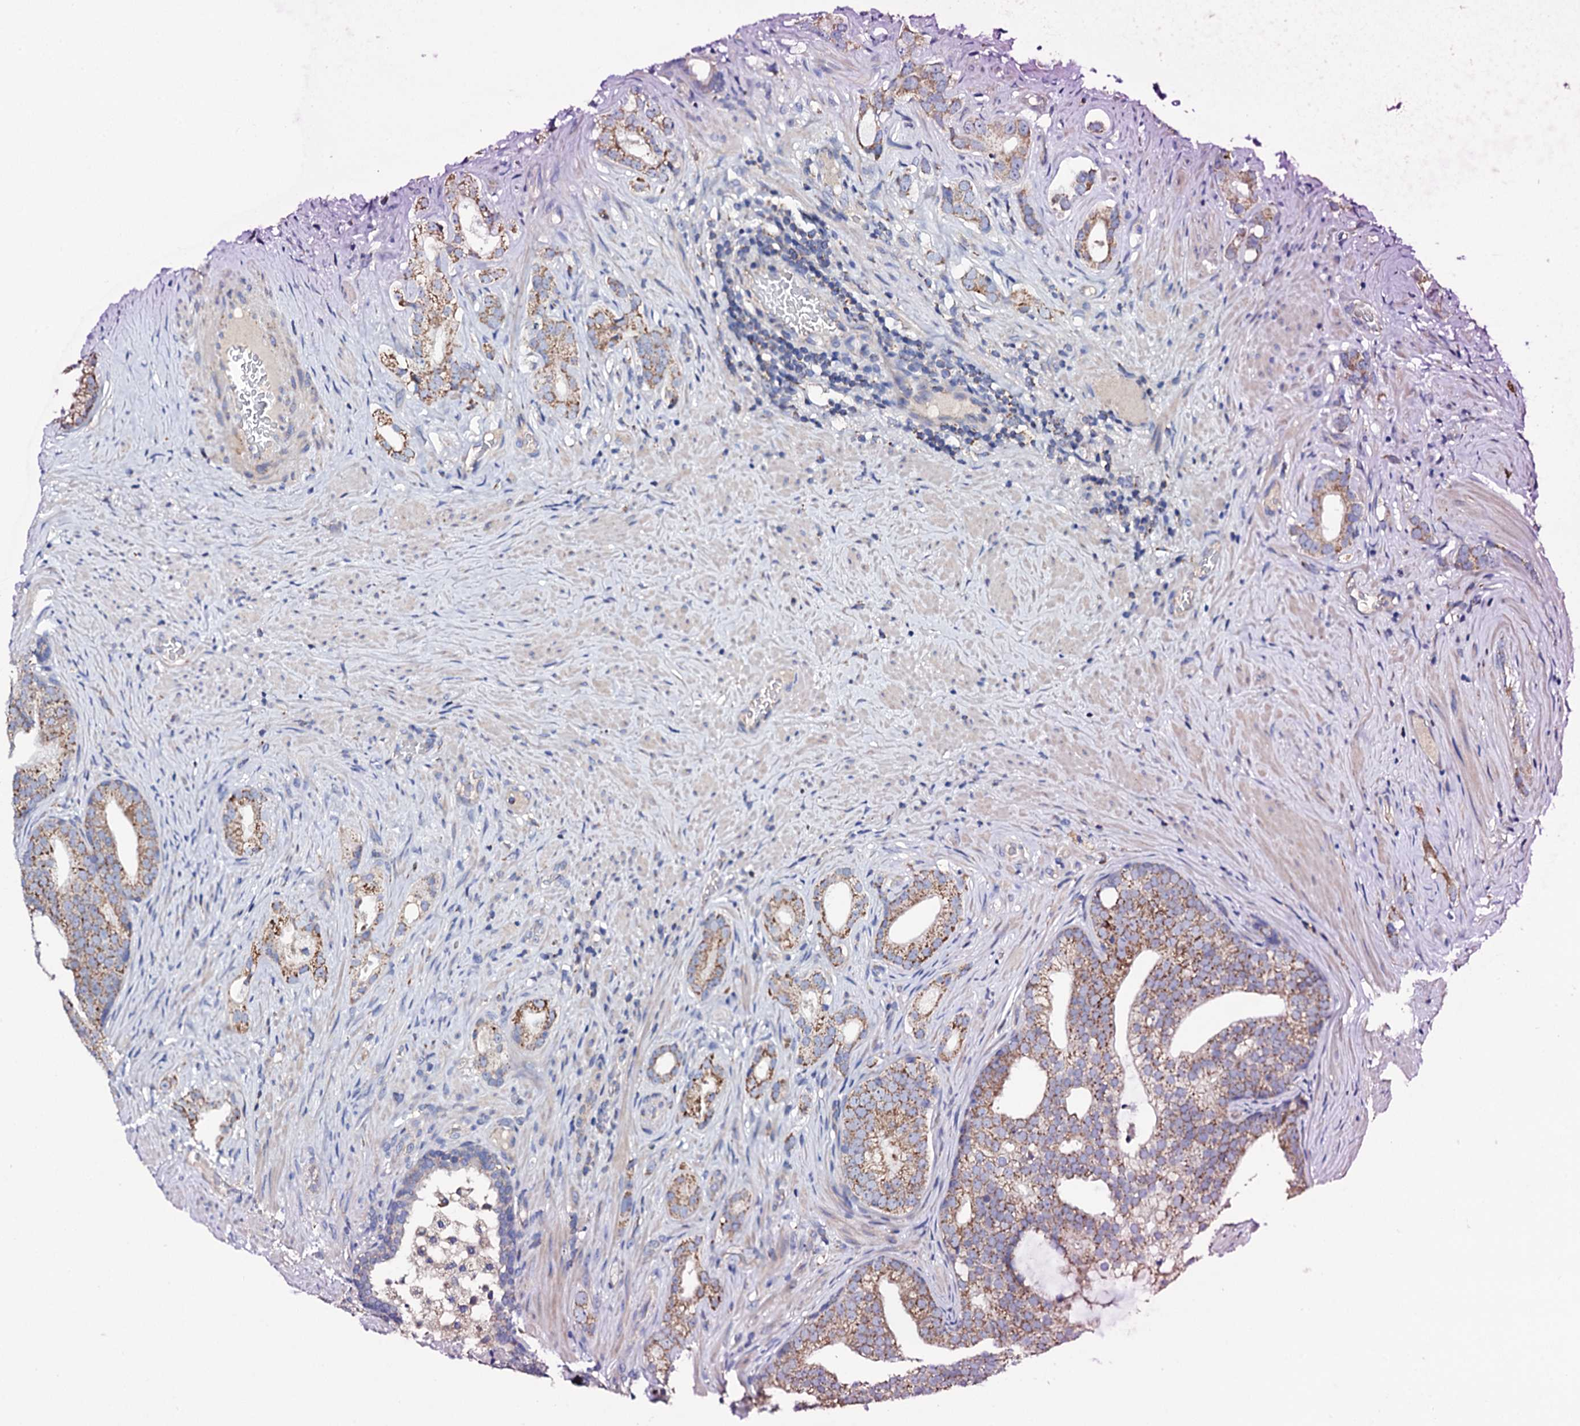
{"staining": {"intensity": "moderate", "quantity": ">75%", "location": "cytoplasmic/membranous"}, "tissue": "prostate cancer", "cell_type": "Tumor cells", "image_type": "cancer", "snomed": [{"axis": "morphology", "description": "Adenocarcinoma, Low grade"}, {"axis": "topography", "description": "Prostate"}], "caption": "Protein staining reveals moderate cytoplasmic/membranous expression in approximately >75% of tumor cells in prostate cancer (low-grade adenocarcinoma). (DAB (3,3'-diaminobenzidine) IHC, brown staining for protein, blue staining for nuclei).", "gene": "TCAF2", "patient": {"sex": "male", "age": 71}}